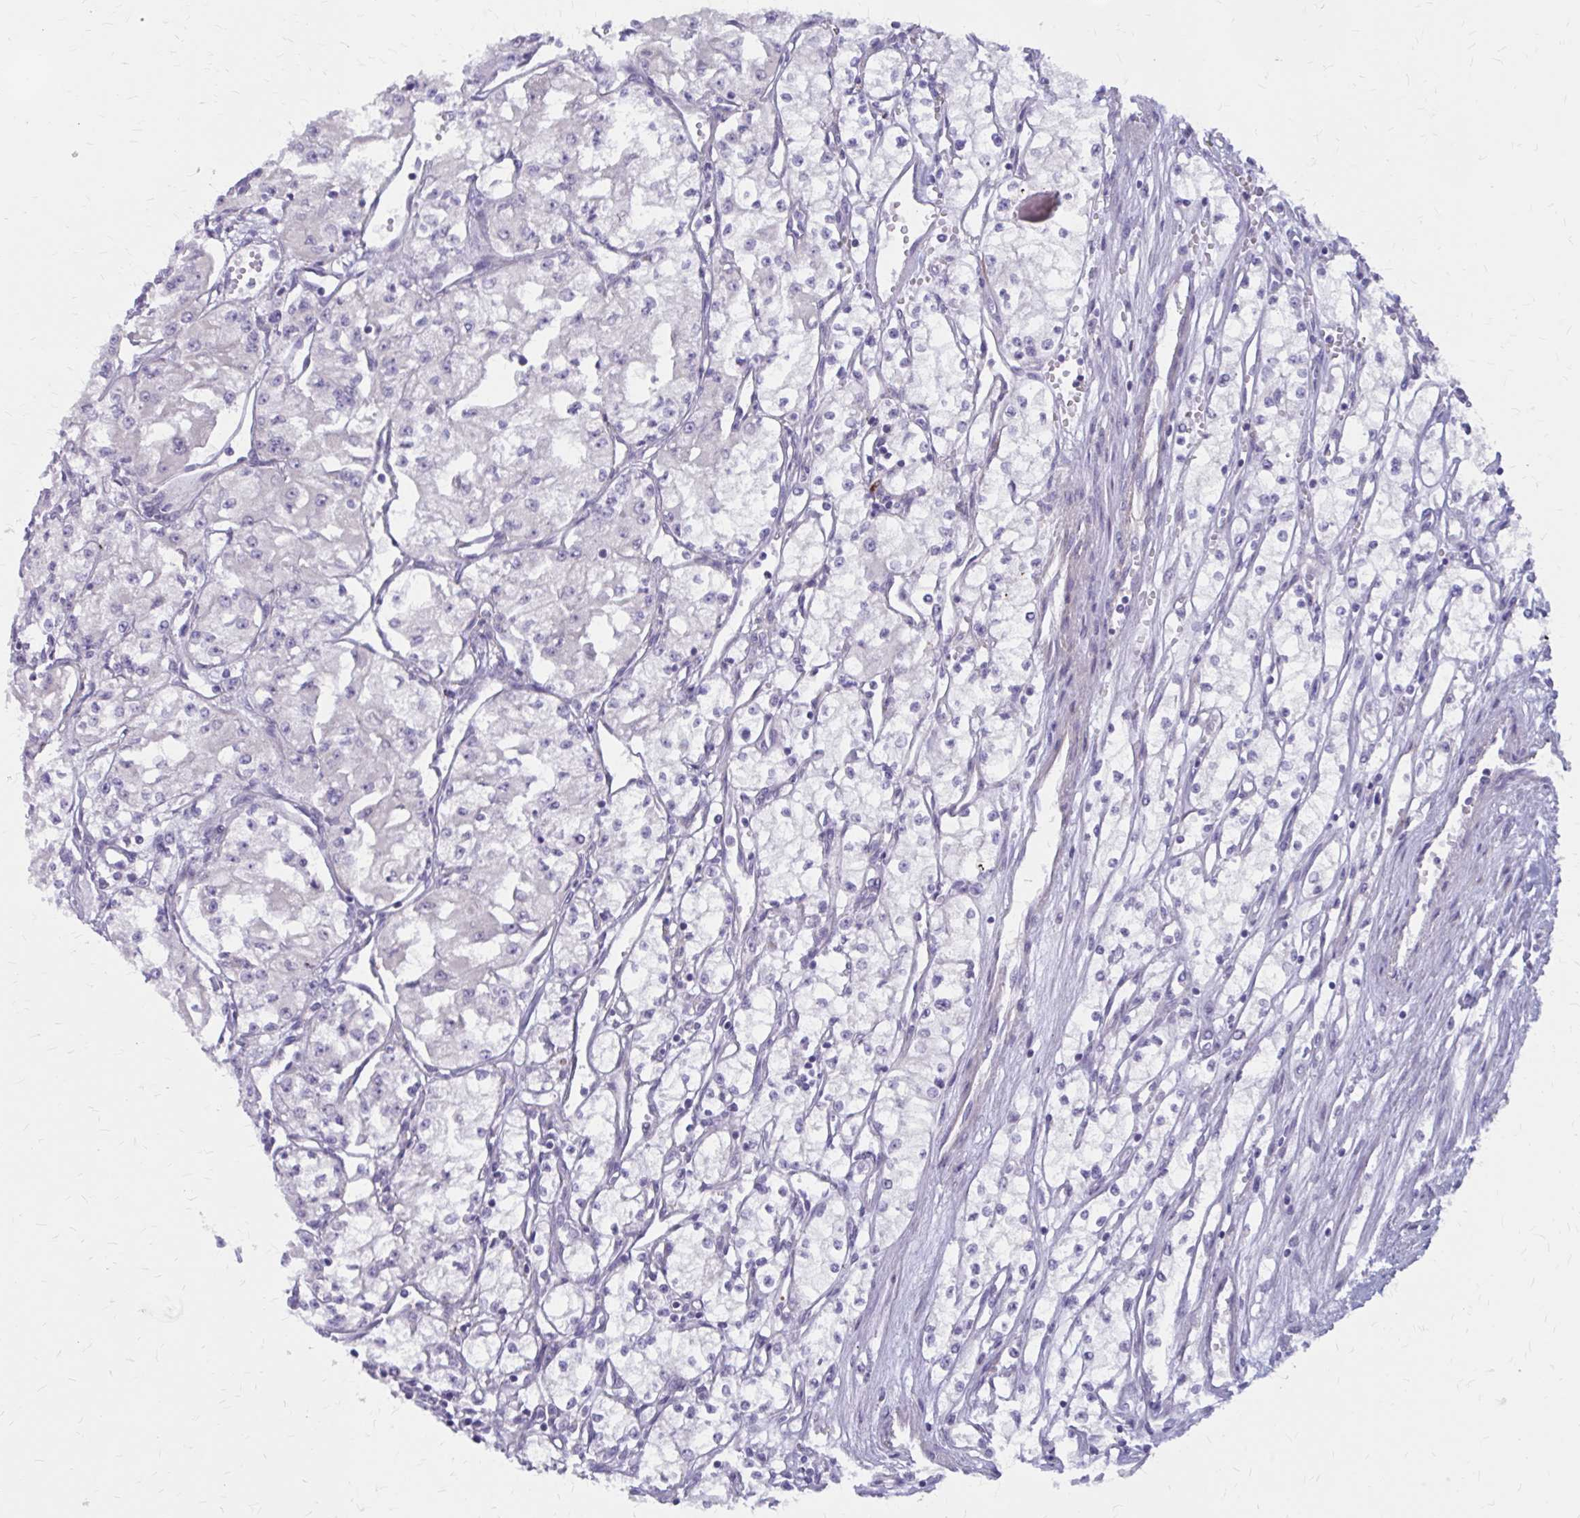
{"staining": {"intensity": "negative", "quantity": "none", "location": "none"}, "tissue": "renal cancer", "cell_type": "Tumor cells", "image_type": "cancer", "snomed": [{"axis": "morphology", "description": "Adenocarcinoma, NOS"}, {"axis": "topography", "description": "Kidney"}], "caption": "Immunohistochemical staining of renal cancer (adenocarcinoma) demonstrates no significant positivity in tumor cells.", "gene": "GLYATL2", "patient": {"sex": "male", "age": 59}}